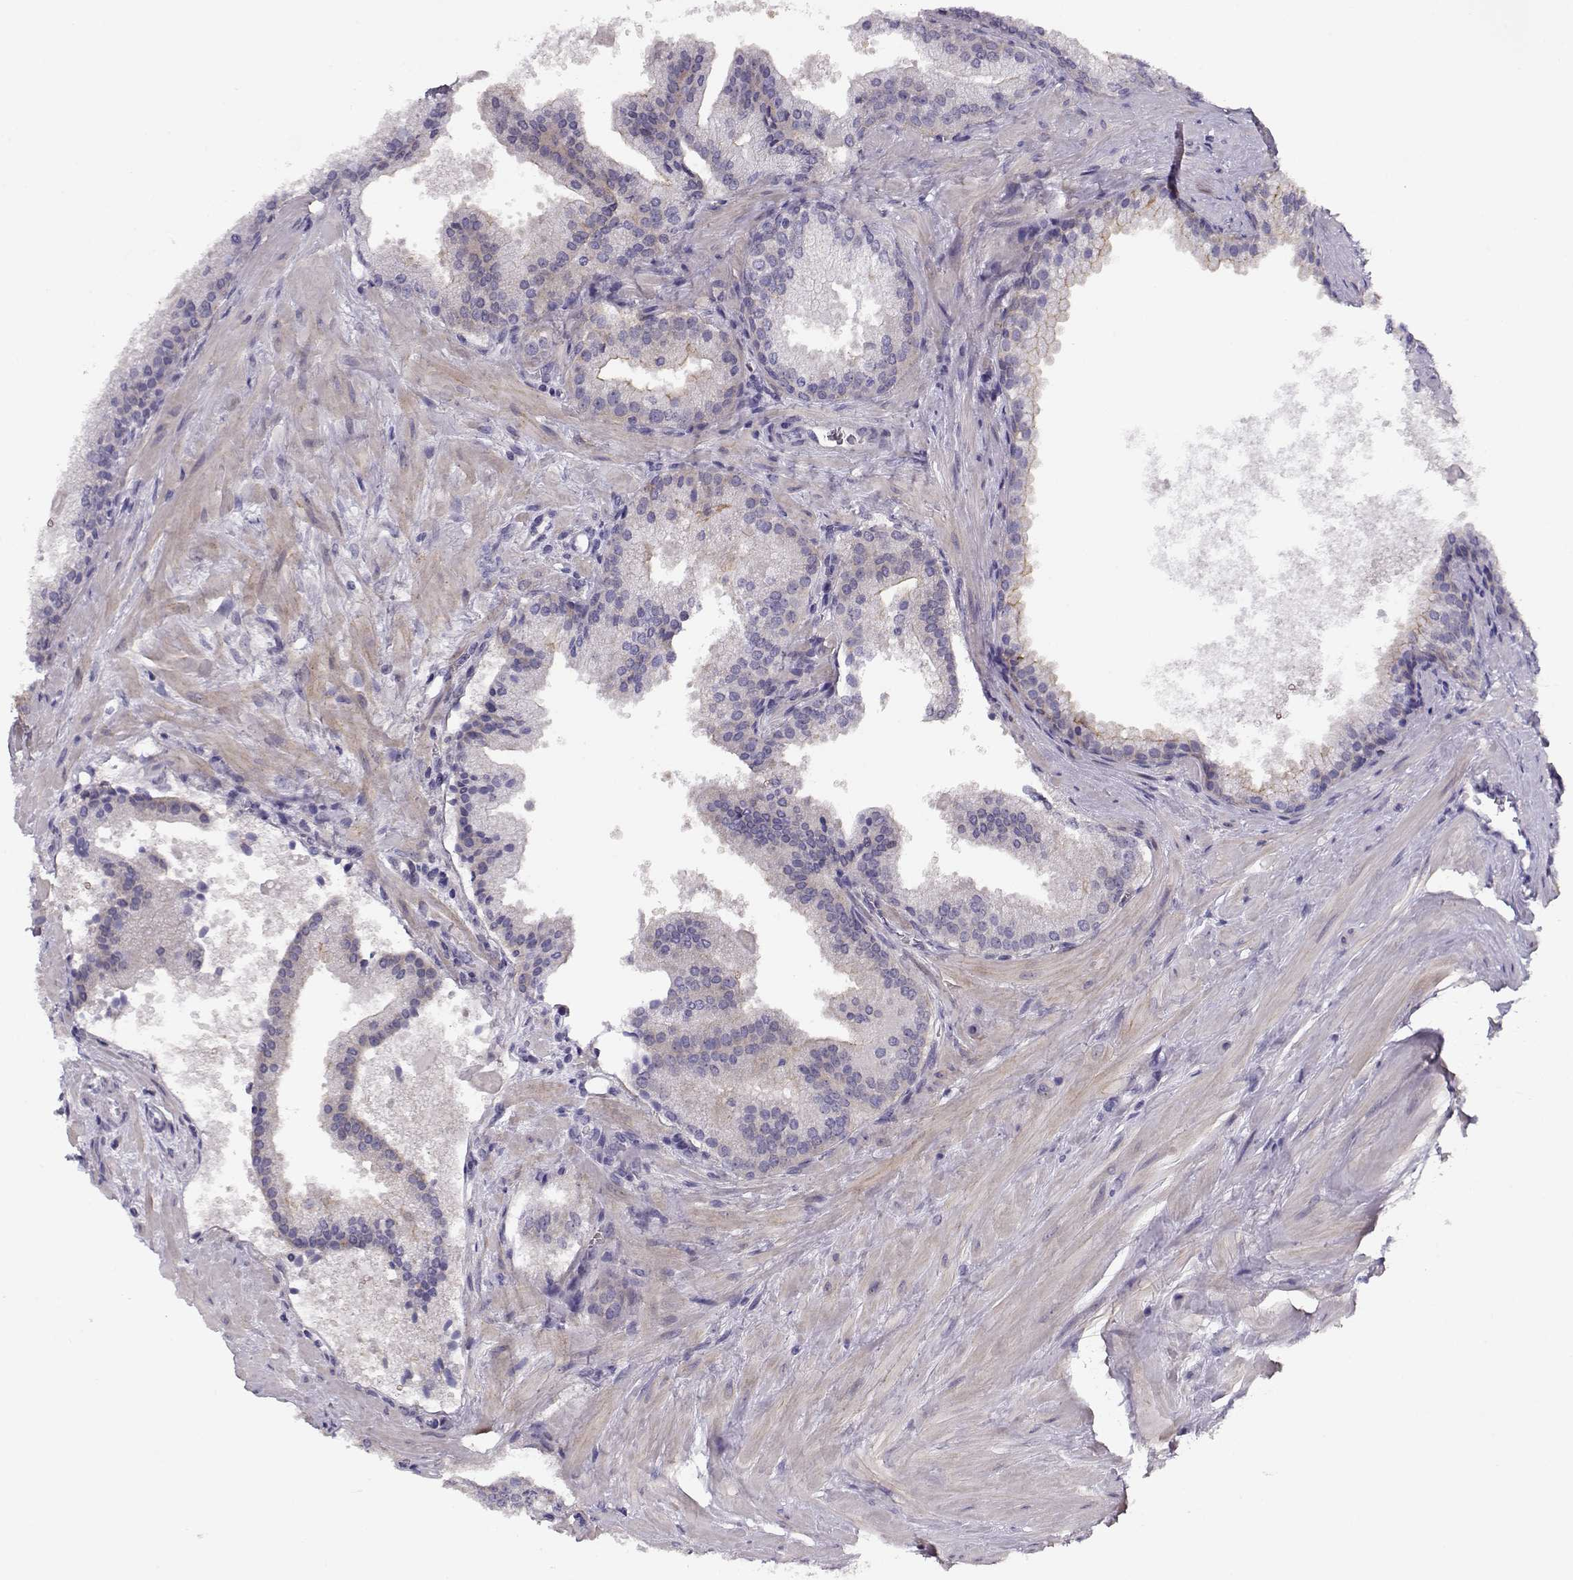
{"staining": {"intensity": "negative", "quantity": "none", "location": "none"}, "tissue": "prostate cancer", "cell_type": "Tumor cells", "image_type": "cancer", "snomed": [{"axis": "morphology", "description": "Adenocarcinoma, Low grade"}, {"axis": "topography", "description": "Prostate"}], "caption": "A high-resolution photomicrograph shows immunohistochemistry staining of adenocarcinoma (low-grade) (prostate), which exhibits no significant expression in tumor cells. The staining is performed using DAB brown chromogen with nuclei counter-stained in using hematoxylin.", "gene": "CRX", "patient": {"sex": "male", "age": 56}}